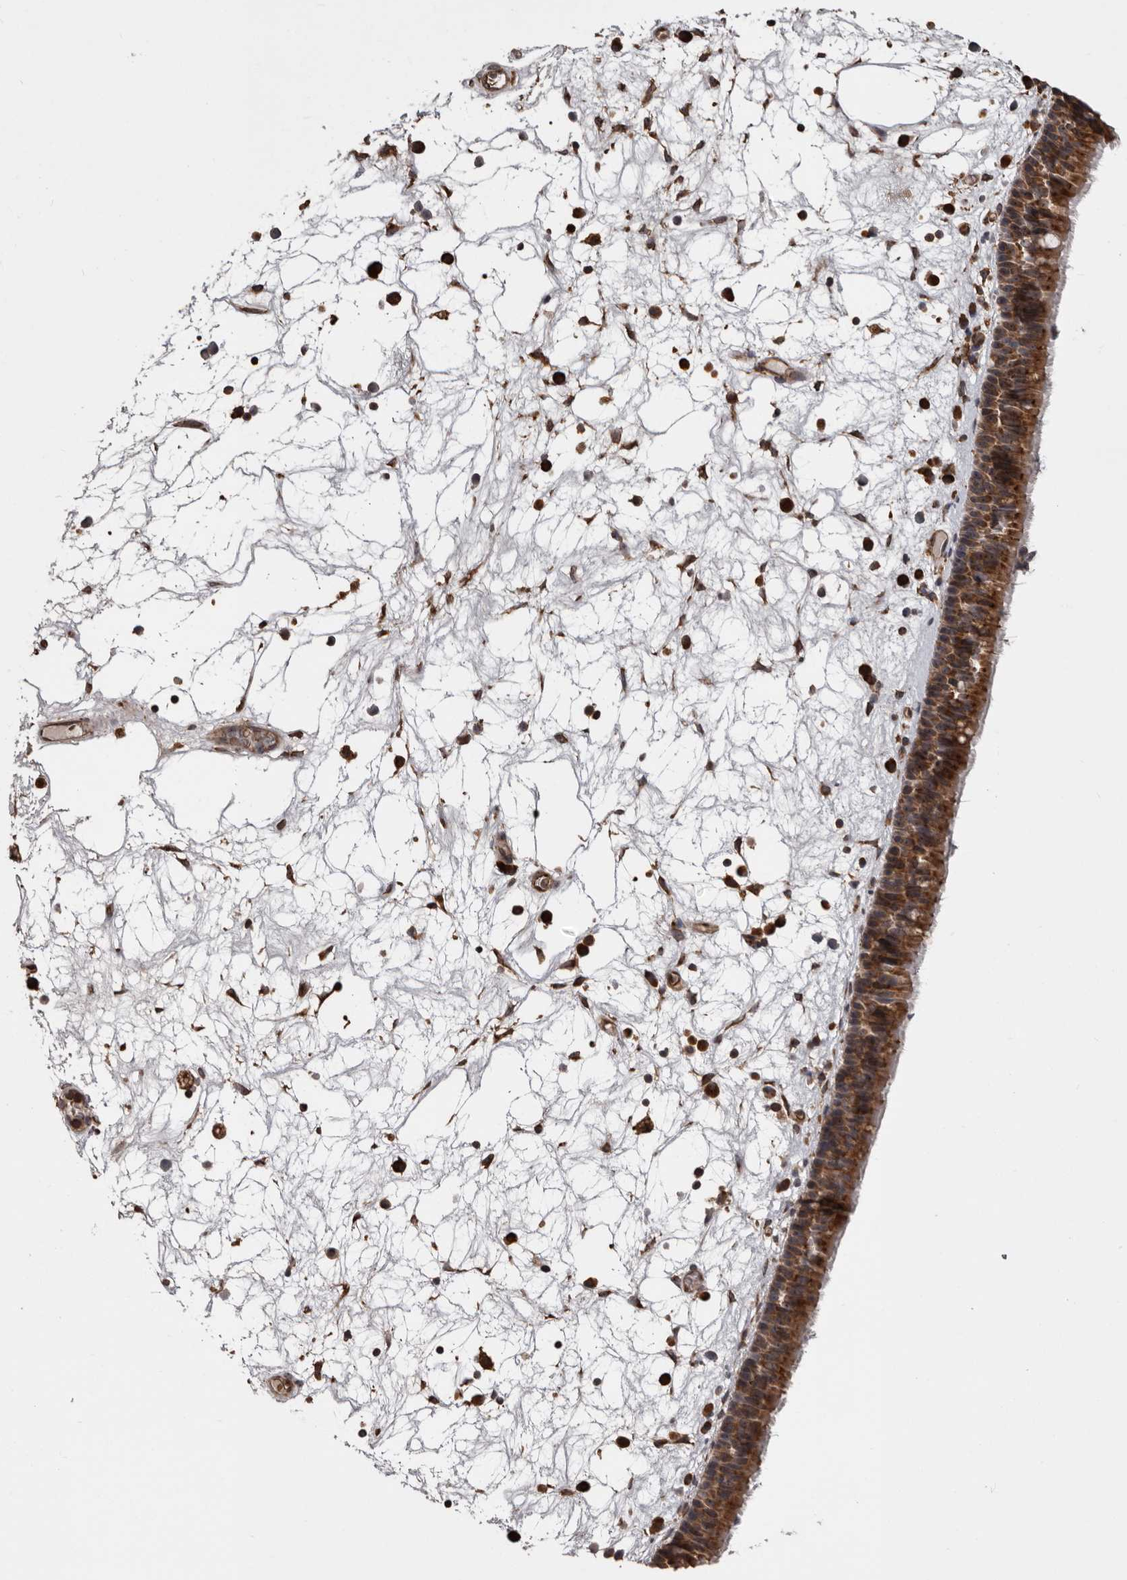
{"staining": {"intensity": "strong", "quantity": ">75%", "location": "cytoplasmic/membranous"}, "tissue": "nasopharynx", "cell_type": "Respiratory epithelial cells", "image_type": "normal", "snomed": [{"axis": "morphology", "description": "Normal tissue, NOS"}, {"axis": "morphology", "description": "Inflammation, NOS"}, {"axis": "morphology", "description": "Malignant melanoma, Metastatic site"}, {"axis": "topography", "description": "Nasopharynx"}], "caption": "A brown stain labels strong cytoplasmic/membranous positivity of a protein in respiratory epithelial cells of normal human nasopharynx.", "gene": "DARS1", "patient": {"sex": "male", "age": 70}}